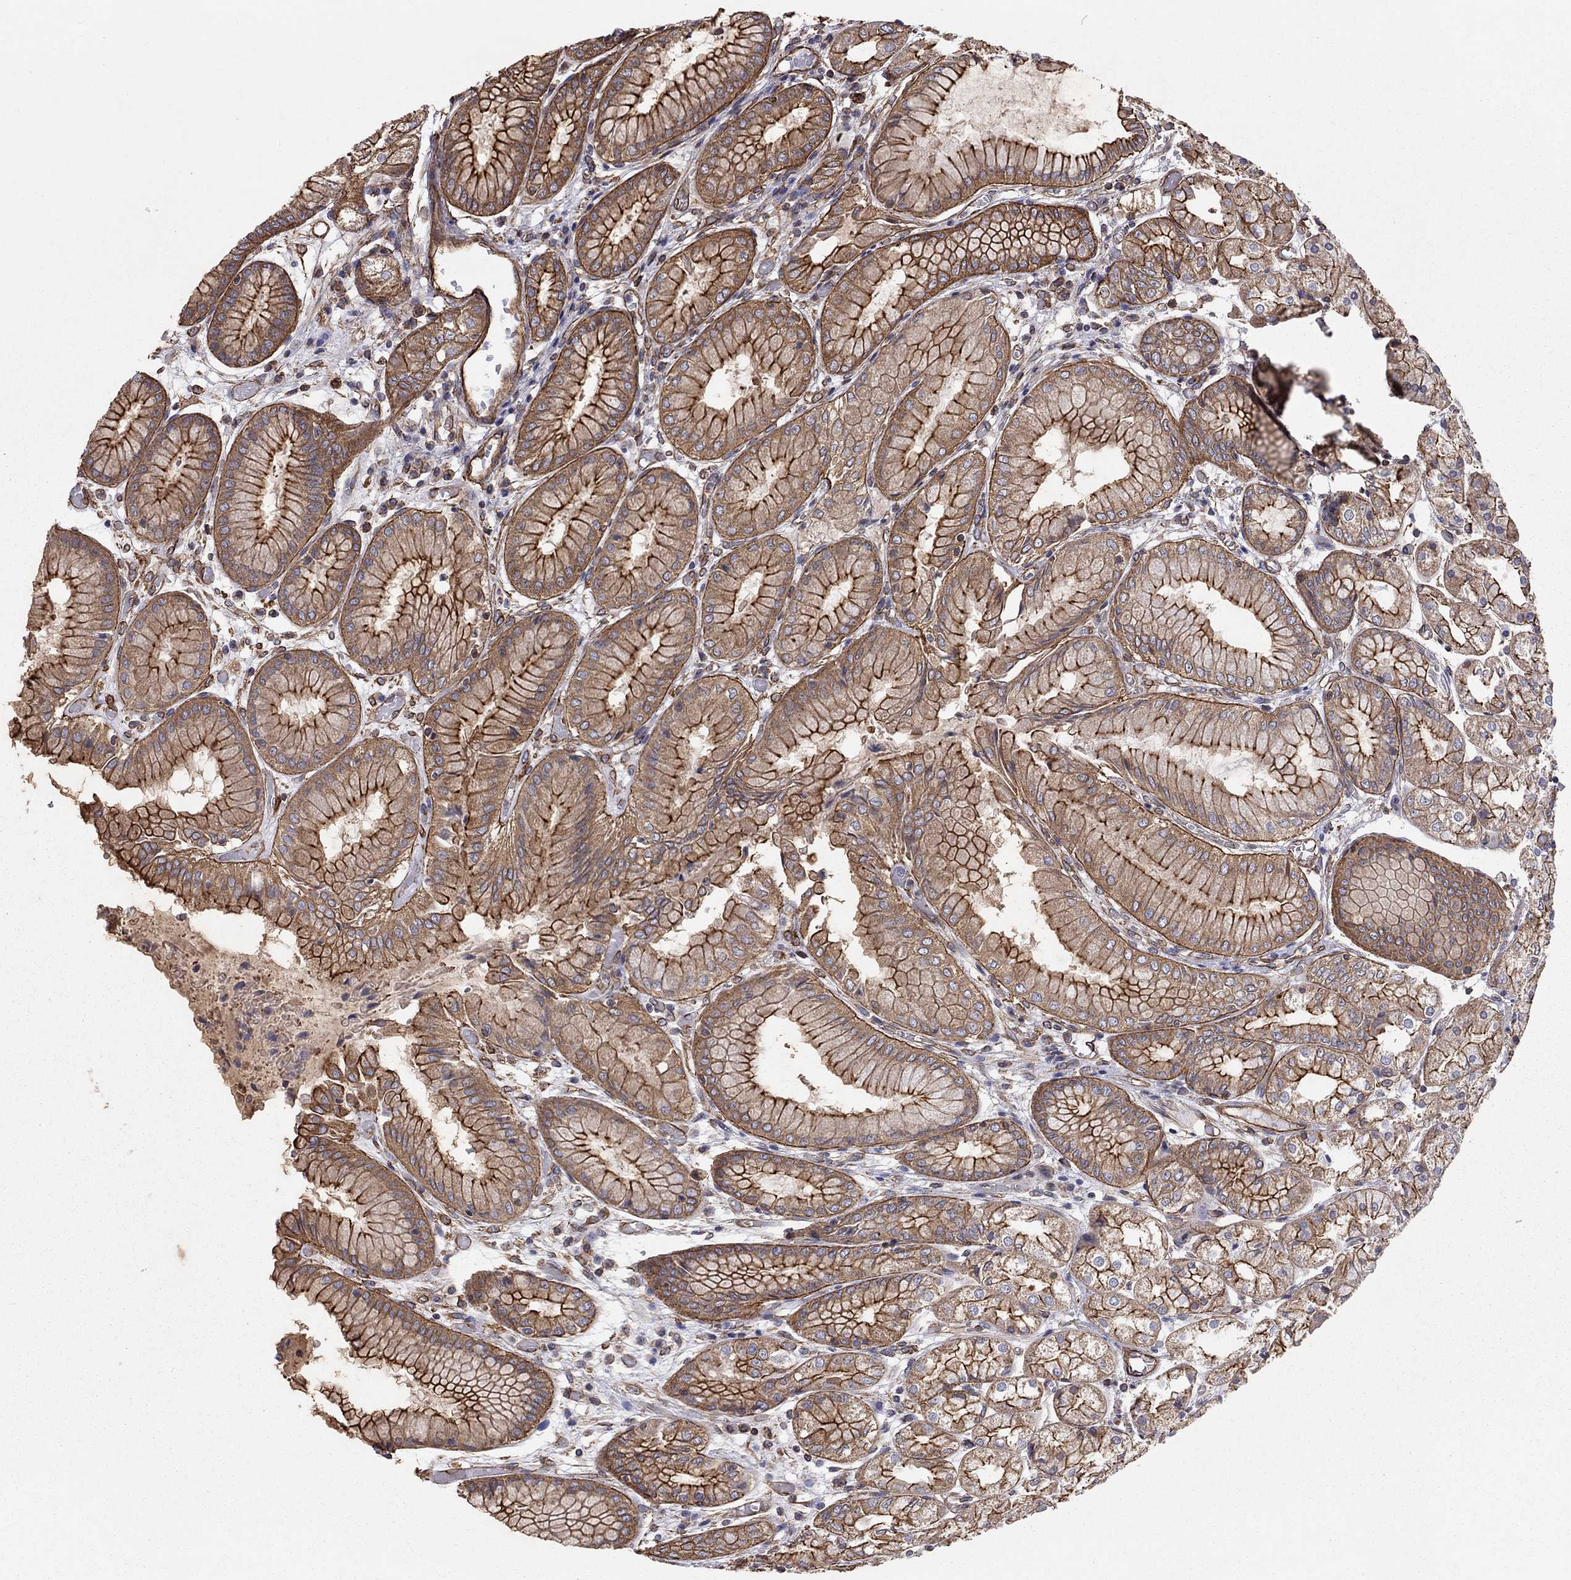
{"staining": {"intensity": "strong", "quantity": "25%-75%", "location": "cytoplasmic/membranous"}, "tissue": "stomach", "cell_type": "Glandular cells", "image_type": "normal", "snomed": [{"axis": "morphology", "description": "Normal tissue, NOS"}, {"axis": "topography", "description": "Stomach, upper"}], "caption": "Immunohistochemical staining of unremarkable human stomach demonstrates high levels of strong cytoplasmic/membranous positivity in approximately 25%-75% of glandular cells. The protein is stained brown, and the nuclei are stained in blue (DAB (3,3'-diaminobenzidine) IHC with brightfield microscopy, high magnification).", "gene": "BICDL2", "patient": {"sex": "male", "age": 72}}